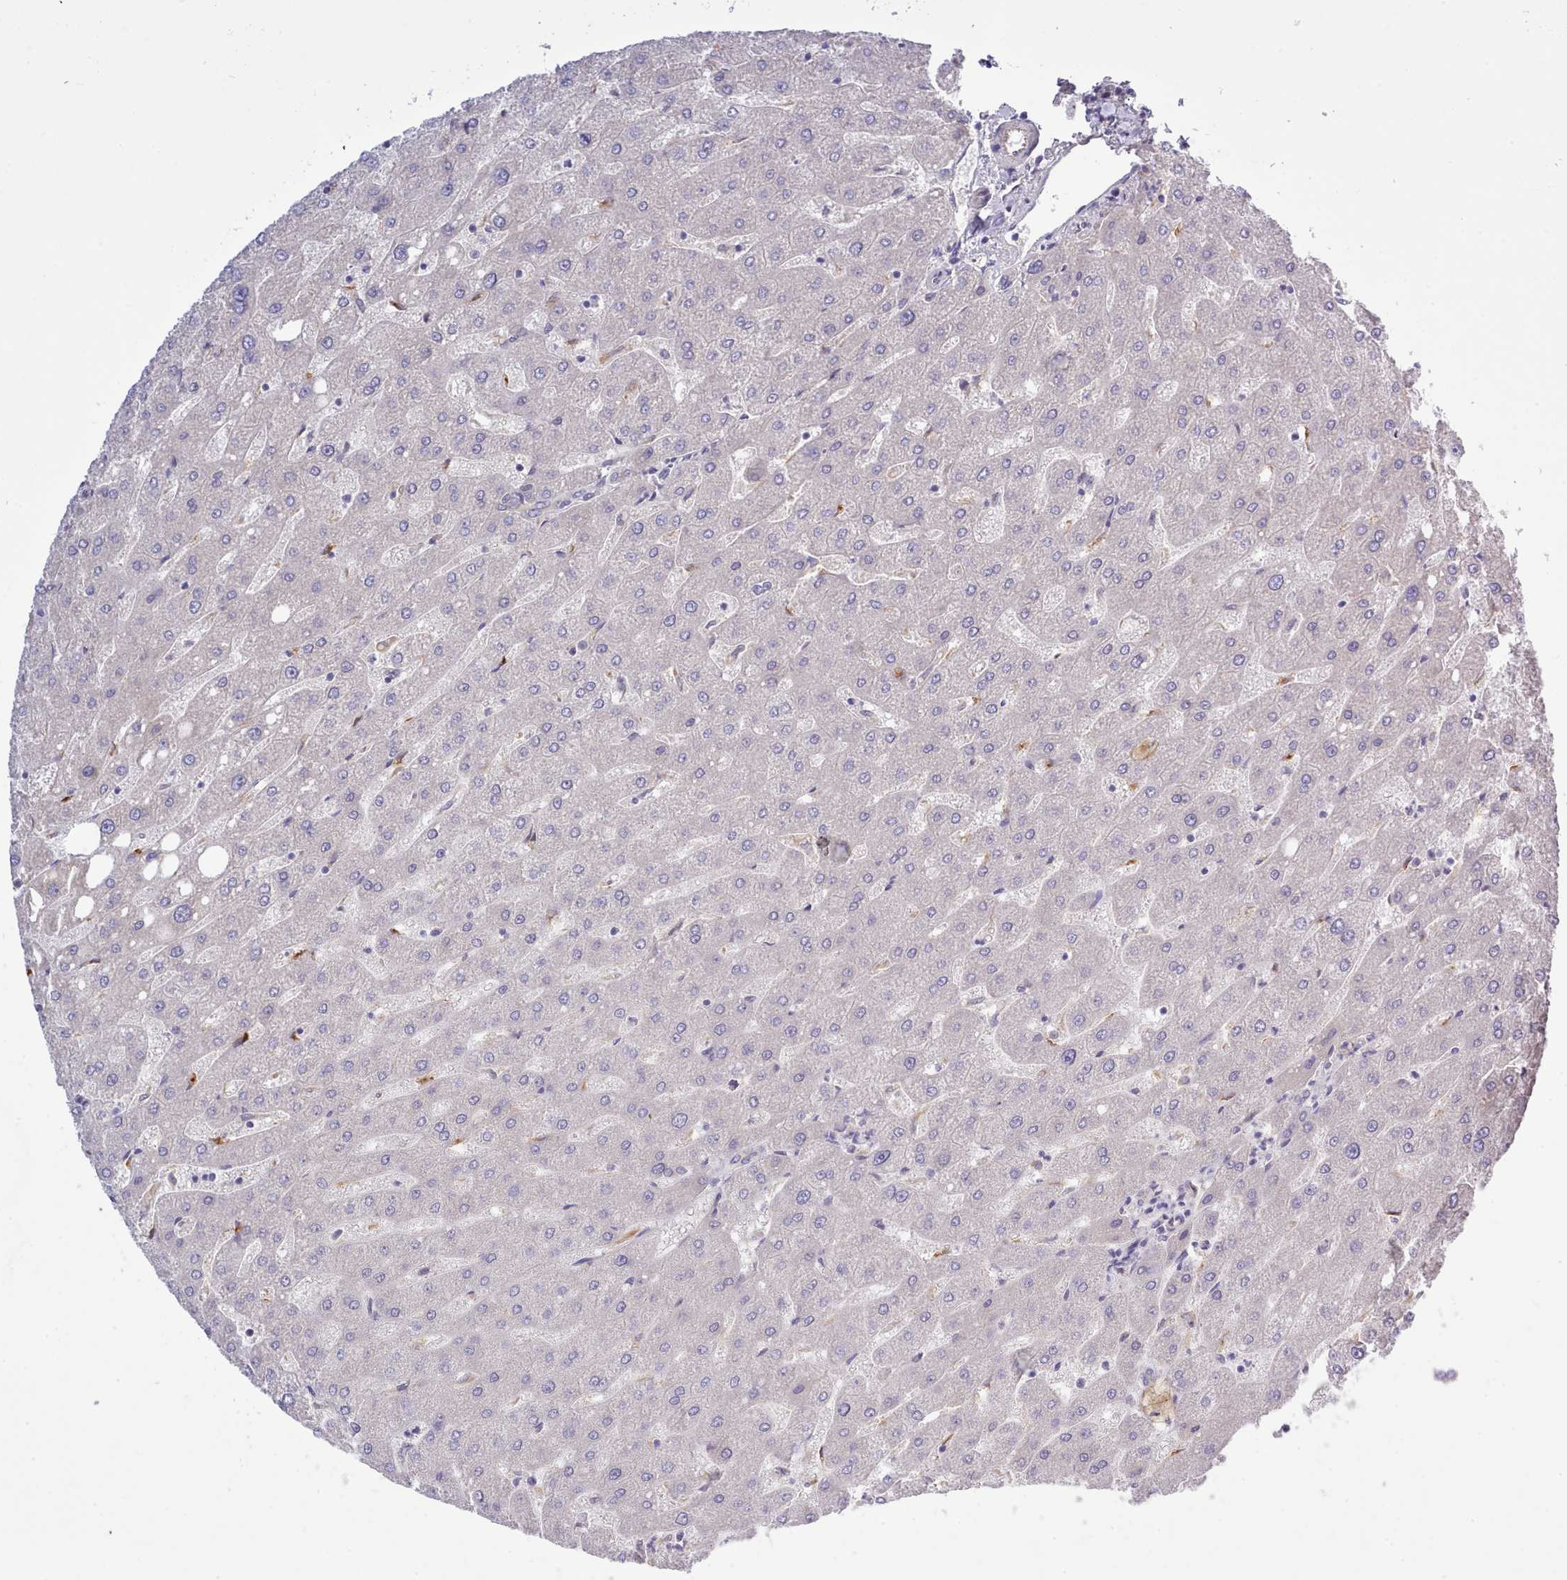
{"staining": {"intensity": "negative", "quantity": "none", "location": "none"}, "tissue": "liver", "cell_type": "Cholangiocytes", "image_type": "normal", "snomed": [{"axis": "morphology", "description": "Normal tissue, NOS"}, {"axis": "topography", "description": "Liver"}], "caption": "Human liver stained for a protein using IHC demonstrates no expression in cholangiocytes.", "gene": "ZC3H13", "patient": {"sex": "male", "age": 67}}